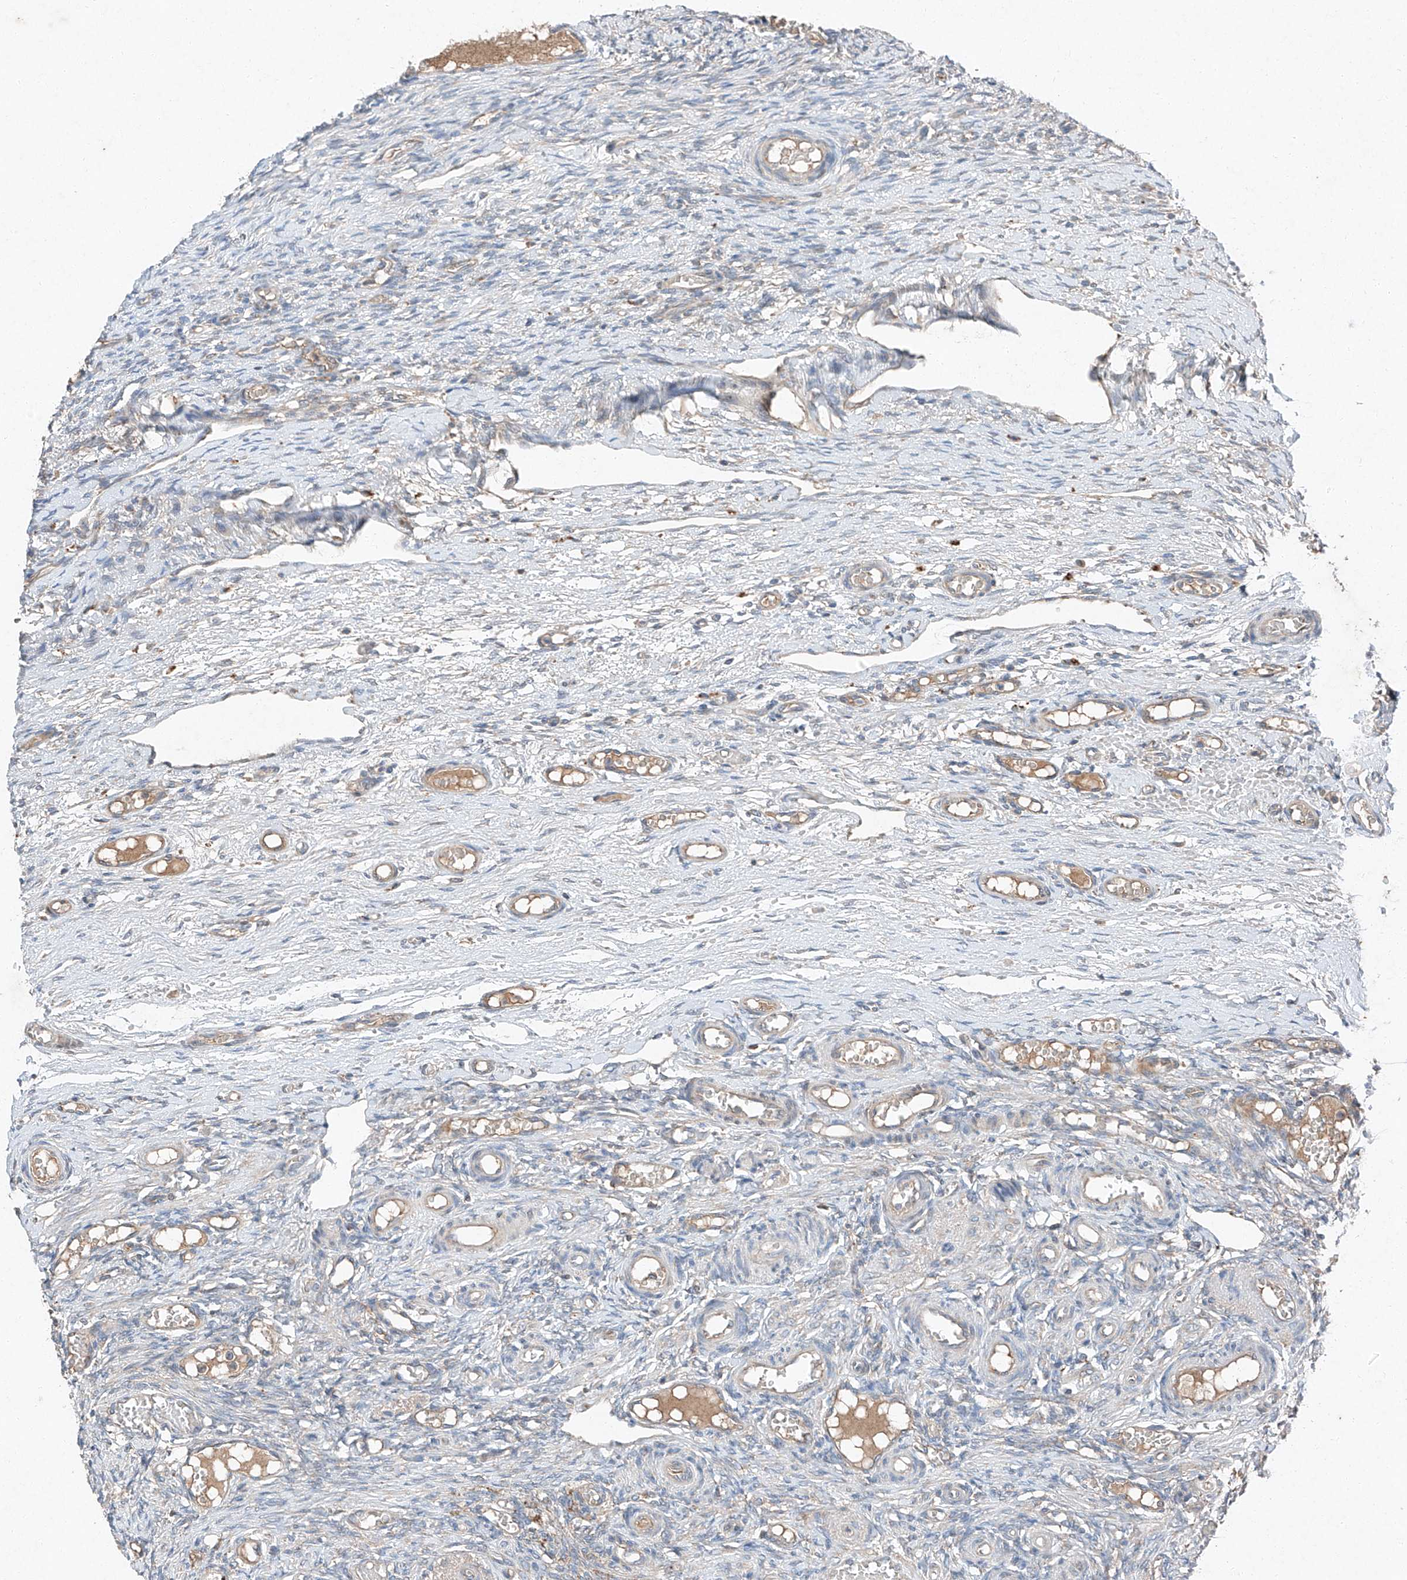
{"staining": {"intensity": "negative", "quantity": "none", "location": "none"}, "tissue": "ovary", "cell_type": "Ovarian stroma cells", "image_type": "normal", "snomed": [{"axis": "morphology", "description": "Adenocarcinoma, NOS"}, {"axis": "topography", "description": "Endometrium"}], "caption": "This is an IHC image of benign ovary. There is no positivity in ovarian stroma cells.", "gene": "RUSC1", "patient": {"sex": "female", "age": 32}}